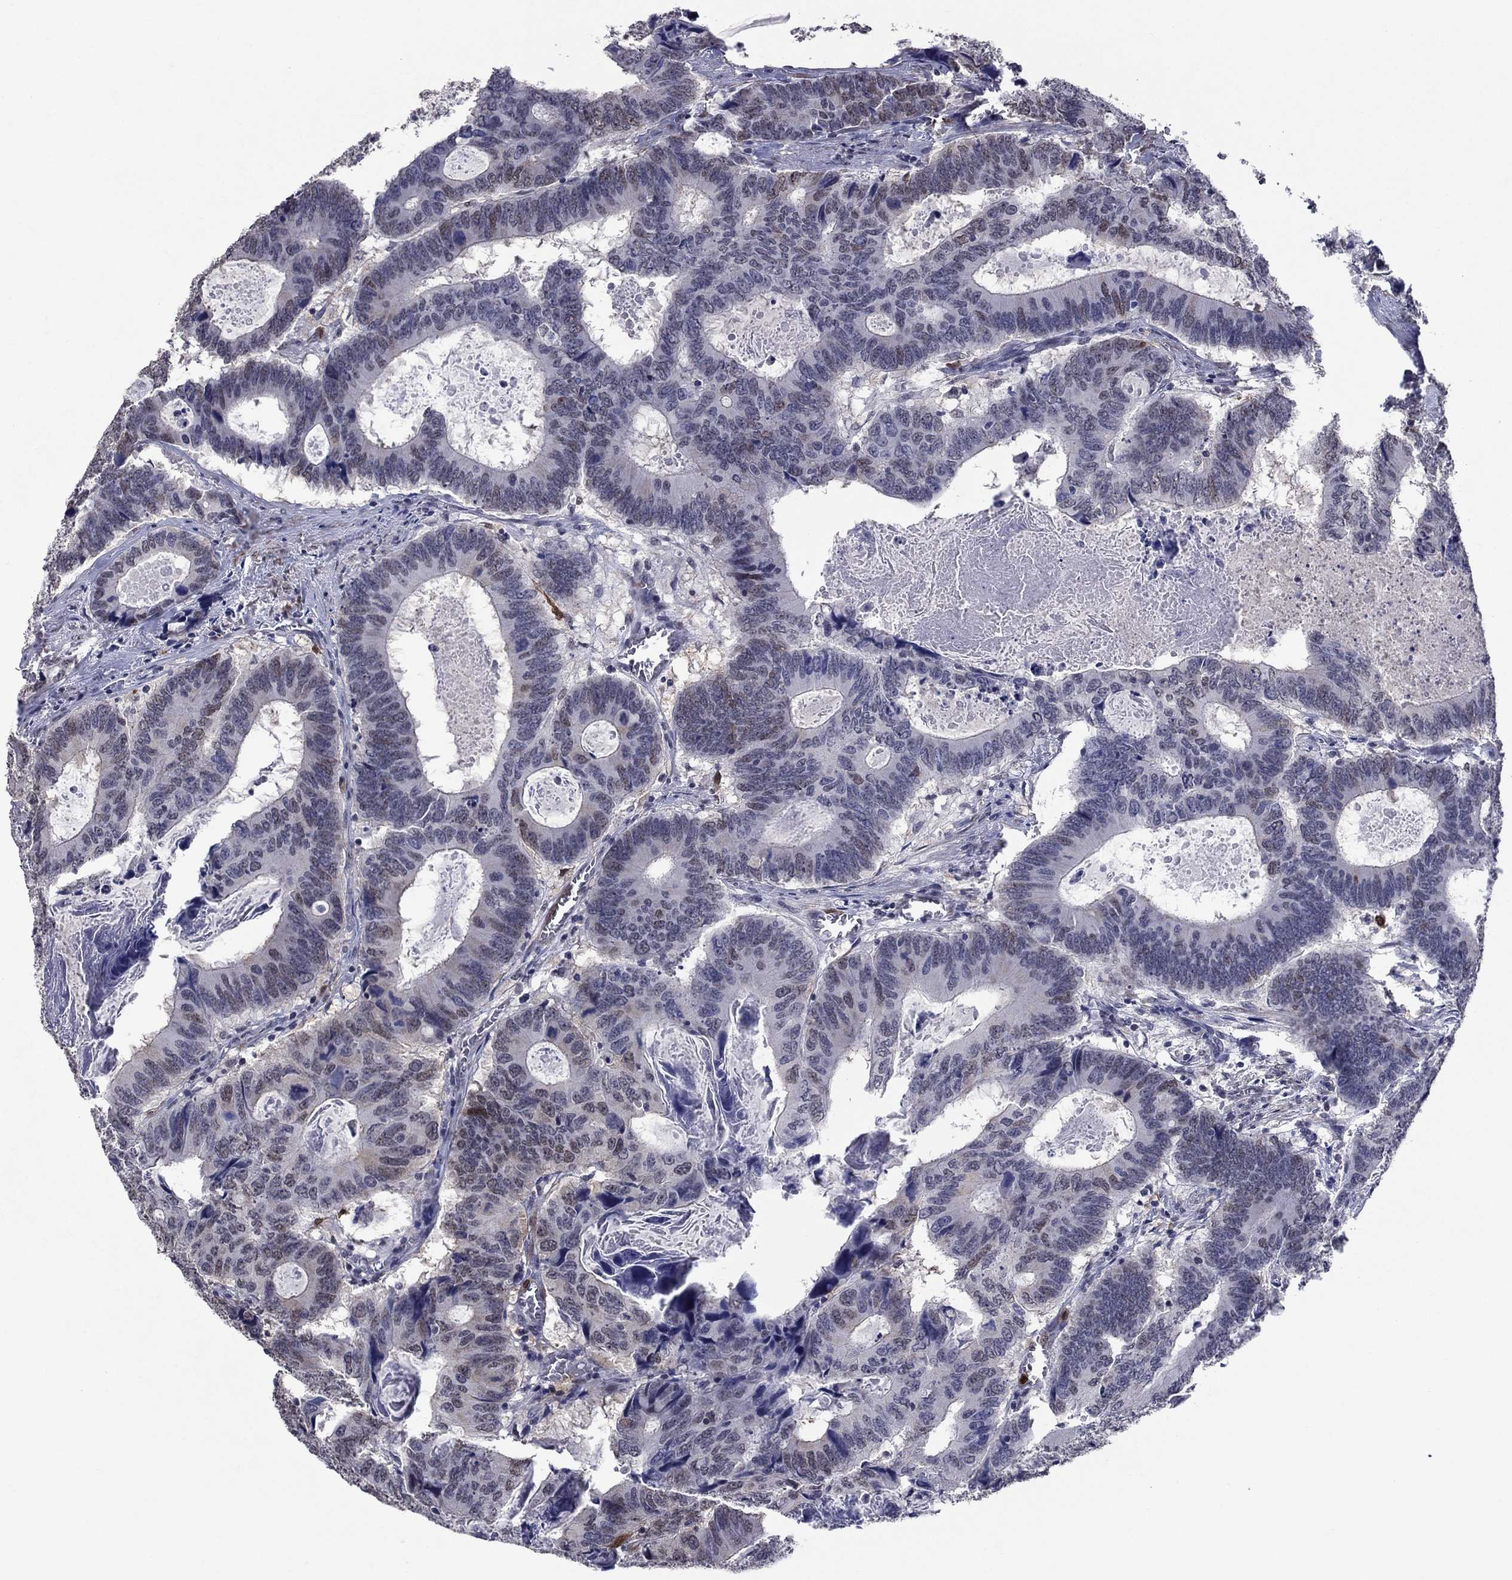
{"staining": {"intensity": "moderate", "quantity": "<25%", "location": "nuclear"}, "tissue": "colorectal cancer", "cell_type": "Tumor cells", "image_type": "cancer", "snomed": [{"axis": "morphology", "description": "Adenocarcinoma, NOS"}, {"axis": "topography", "description": "Colon"}], "caption": "Immunohistochemical staining of colorectal cancer displays low levels of moderate nuclear protein staining in approximately <25% of tumor cells. The staining was performed using DAB, with brown indicating positive protein expression. Nuclei are stained blue with hematoxylin.", "gene": "TYMS", "patient": {"sex": "female", "age": 82}}